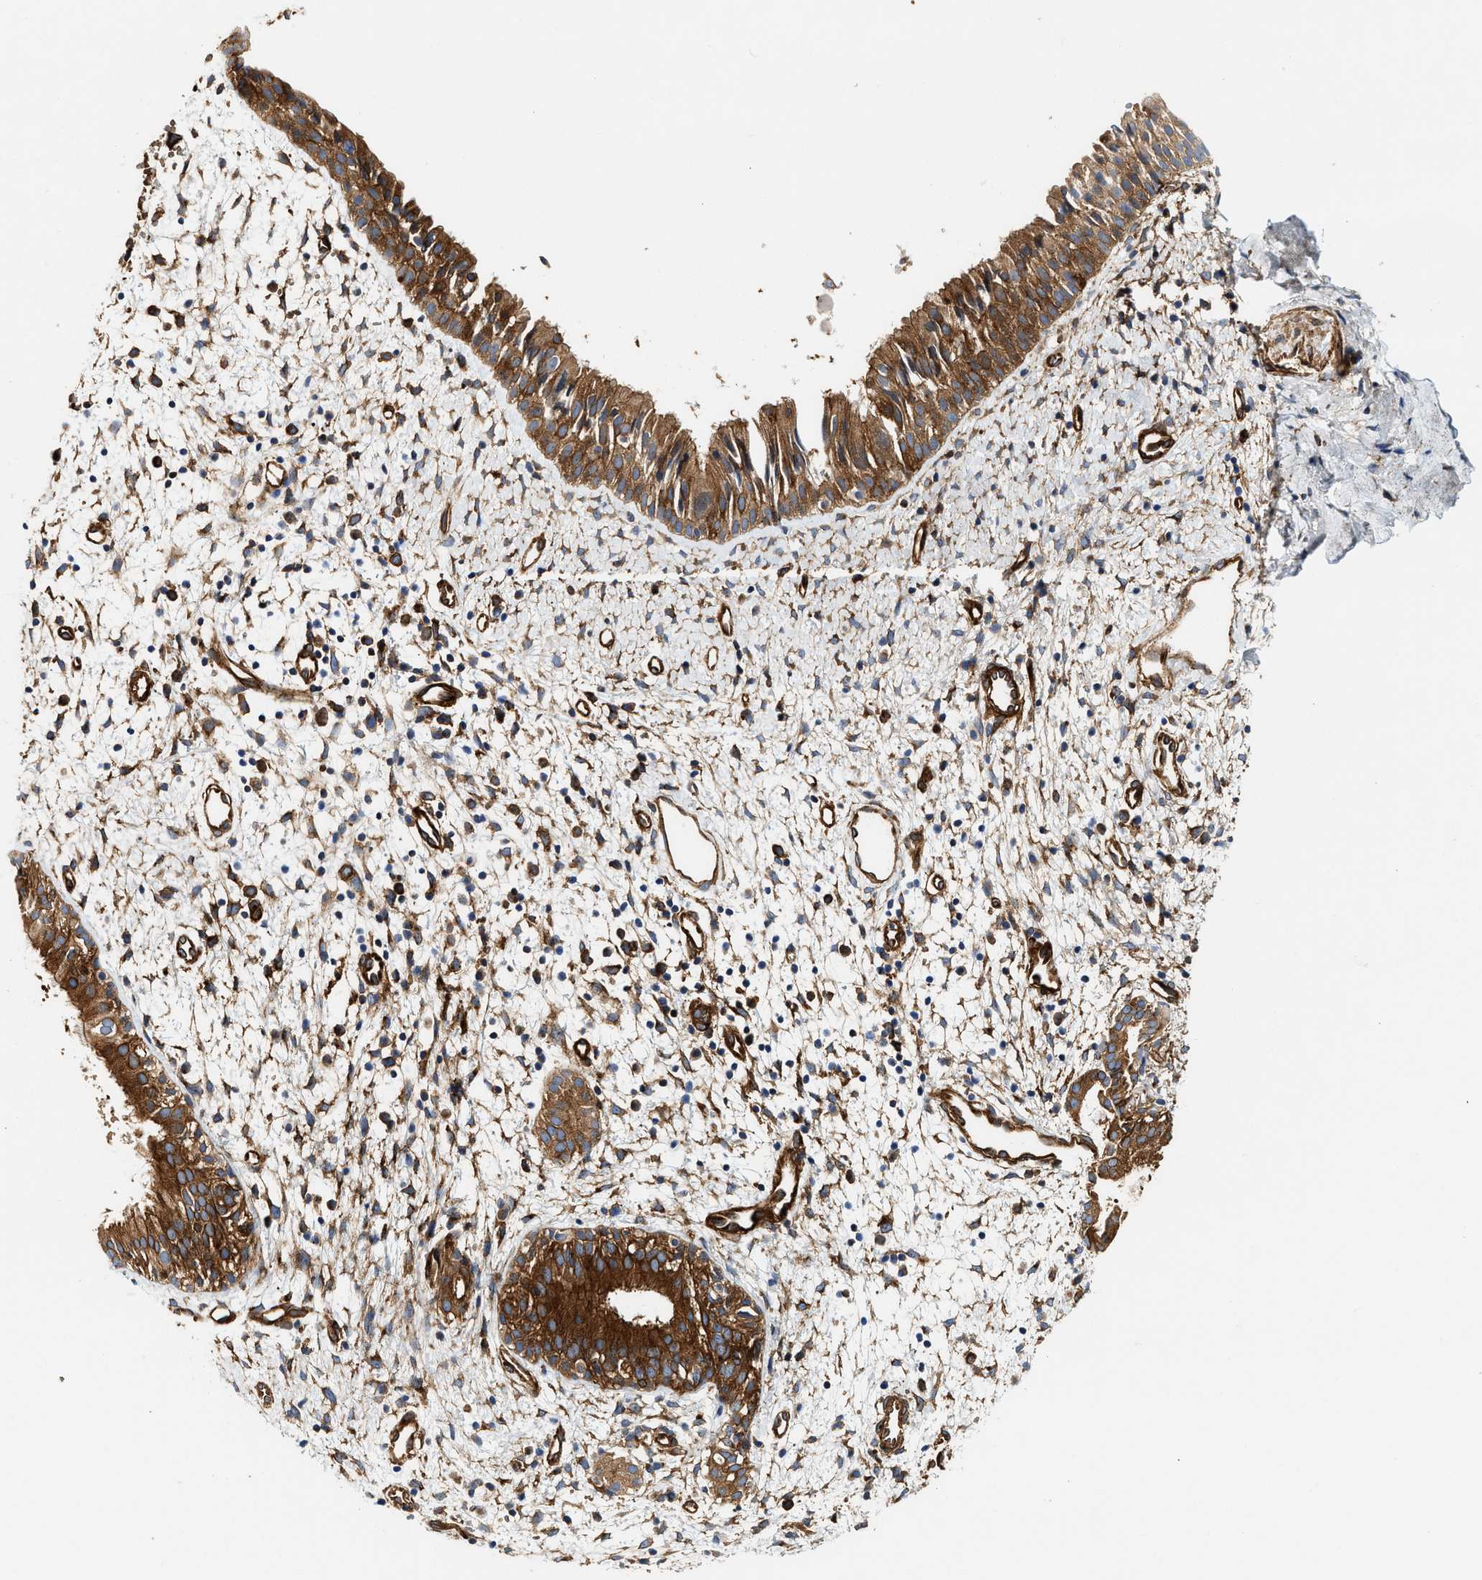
{"staining": {"intensity": "moderate", "quantity": ">75%", "location": "cytoplasmic/membranous"}, "tissue": "nasopharynx", "cell_type": "Respiratory epithelial cells", "image_type": "normal", "snomed": [{"axis": "morphology", "description": "Normal tissue, NOS"}, {"axis": "topography", "description": "Nasopharynx"}], "caption": "Benign nasopharynx reveals moderate cytoplasmic/membranous expression in about >75% of respiratory epithelial cells, visualized by immunohistochemistry.", "gene": "HIP1", "patient": {"sex": "male", "age": 22}}